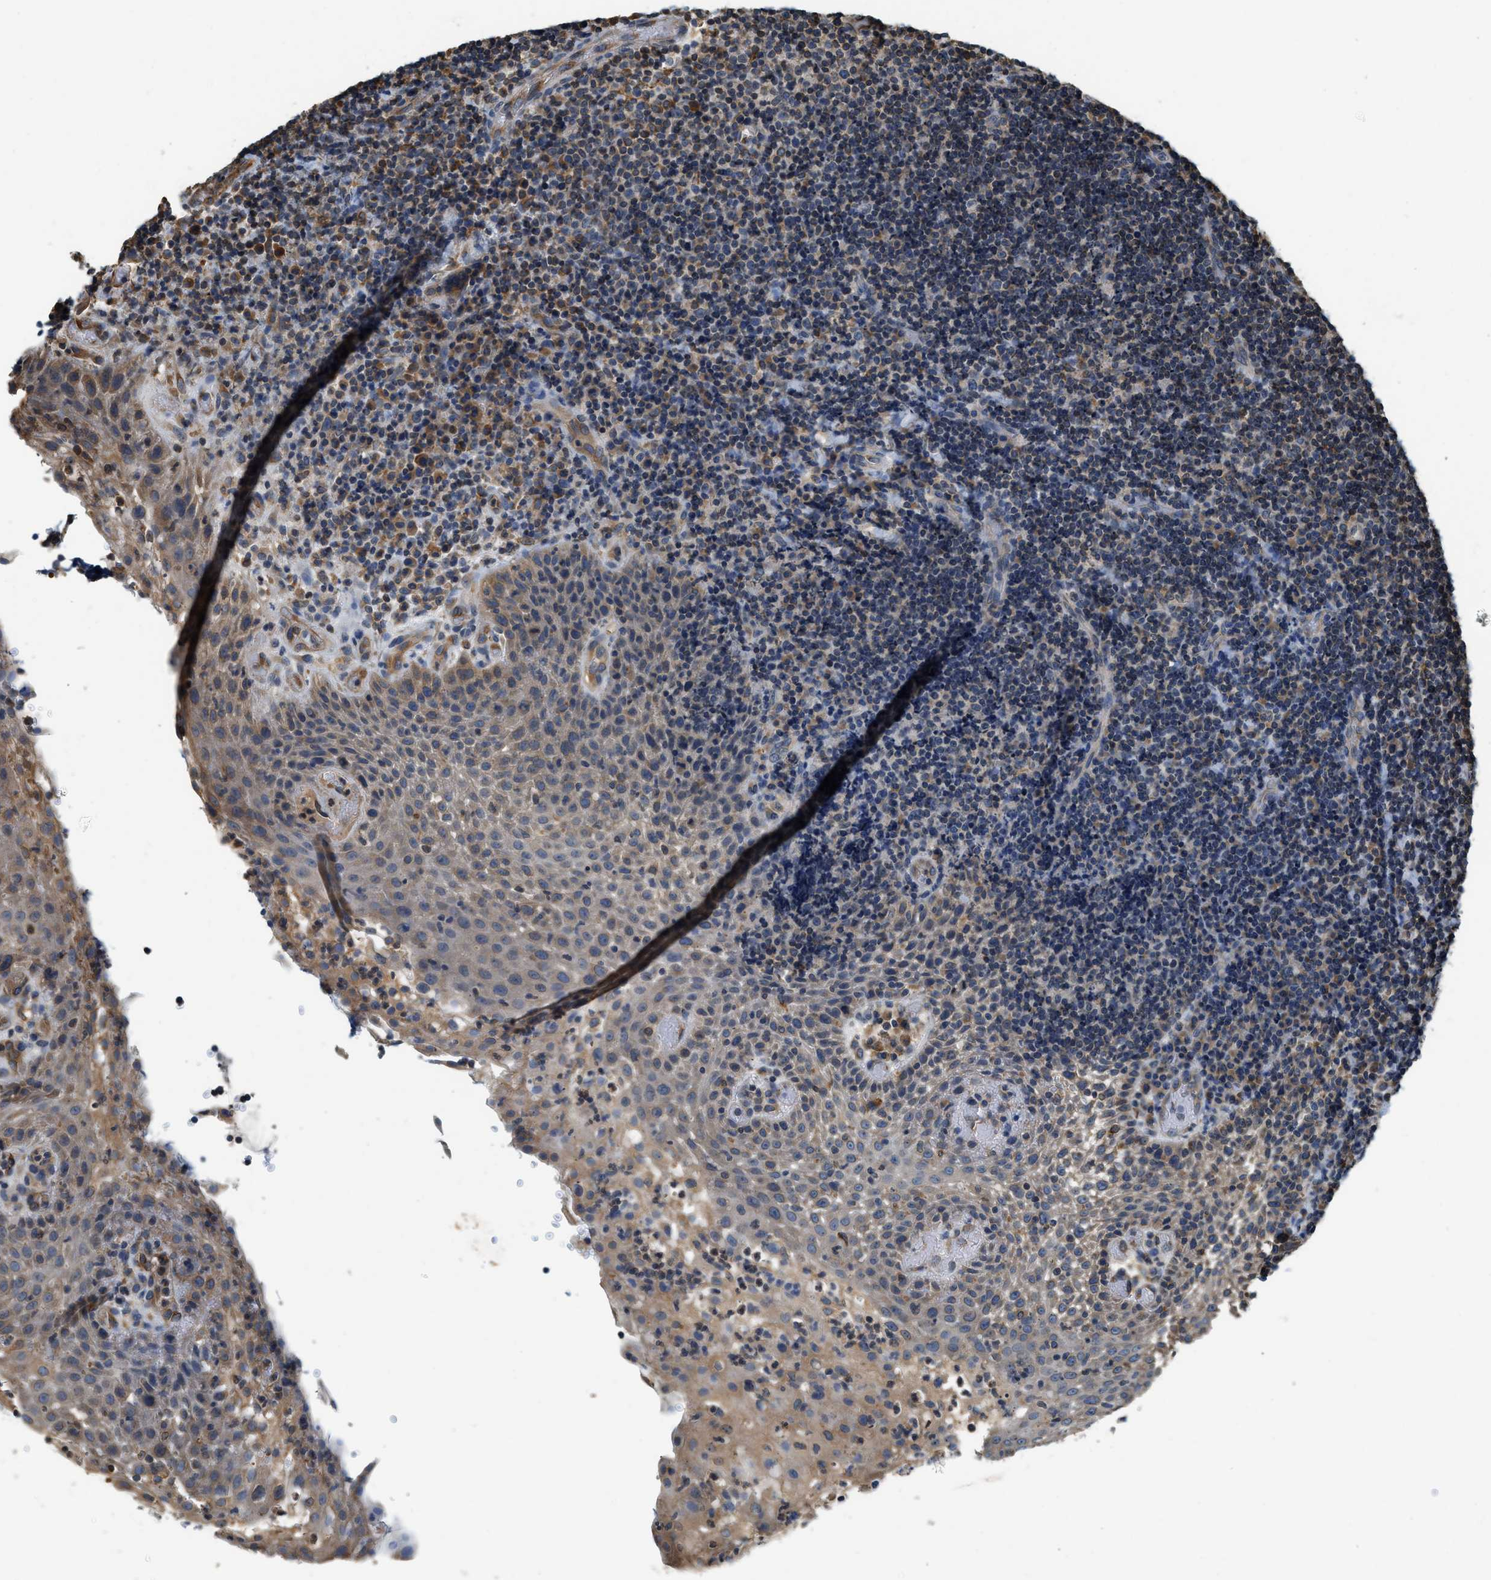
{"staining": {"intensity": "weak", "quantity": "<25%", "location": "cytoplasmic/membranous"}, "tissue": "lymphoma", "cell_type": "Tumor cells", "image_type": "cancer", "snomed": [{"axis": "morphology", "description": "Malignant lymphoma, non-Hodgkin's type, High grade"}, {"axis": "topography", "description": "Tonsil"}], "caption": "Lymphoma was stained to show a protein in brown. There is no significant positivity in tumor cells.", "gene": "BCAP31", "patient": {"sex": "female", "age": 36}}